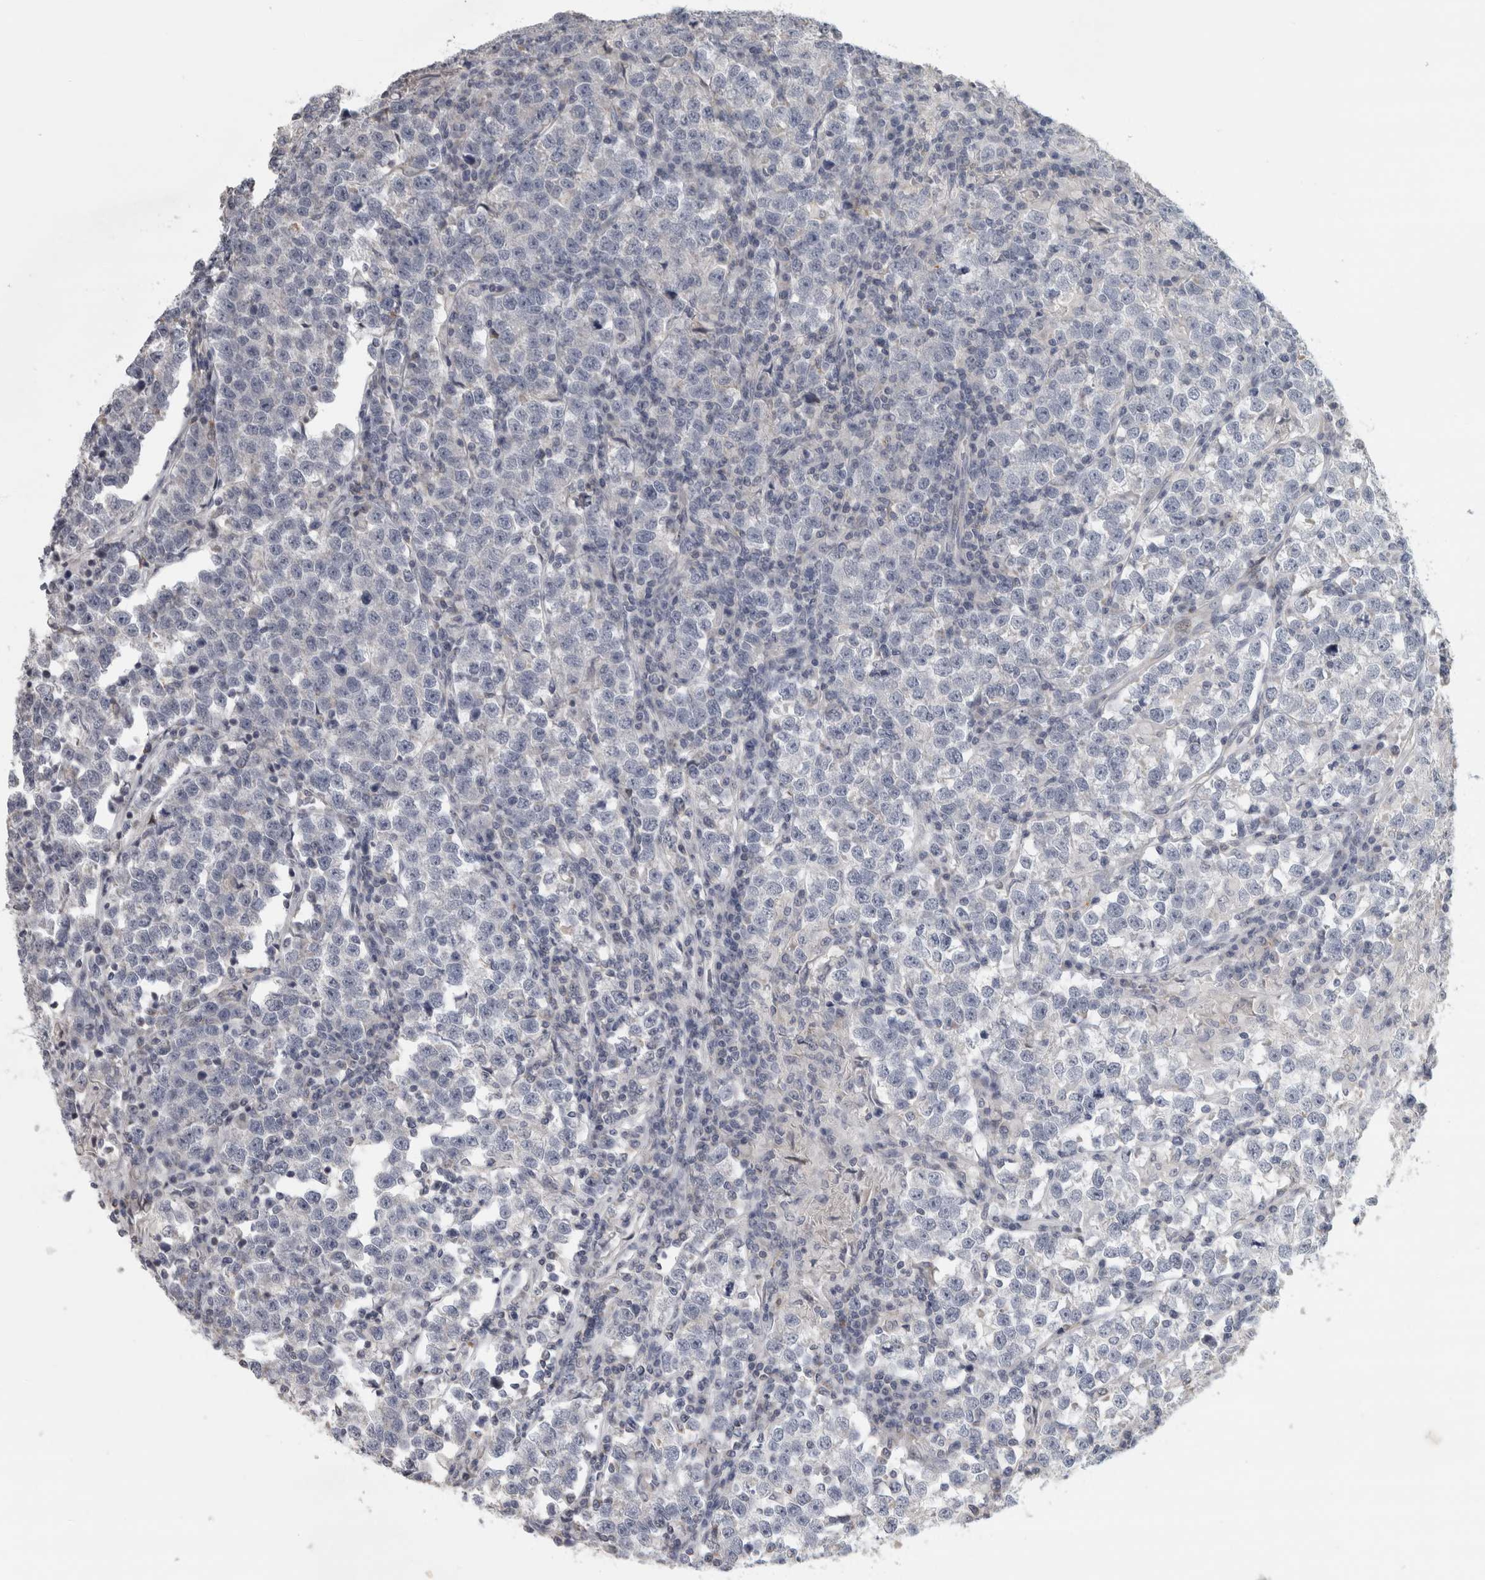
{"staining": {"intensity": "negative", "quantity": "none", "location": "none"}, "tissue": "testis cancer", "cell_type": "Tumor cells", "image_type": "cancer", "snomed": [{"axis": "morphology", "description": "Normal tissue, NOS"}, {"axis": "morphology", "description": "Seminoma, NOS"}, {"axis": "topography", "description": "Testis"}], "caption": "Tumor cells are negative for protein expression in human testis seminoma.", "gene": "PTPRN2", "patient": {"sex": "male", "age": 43}}